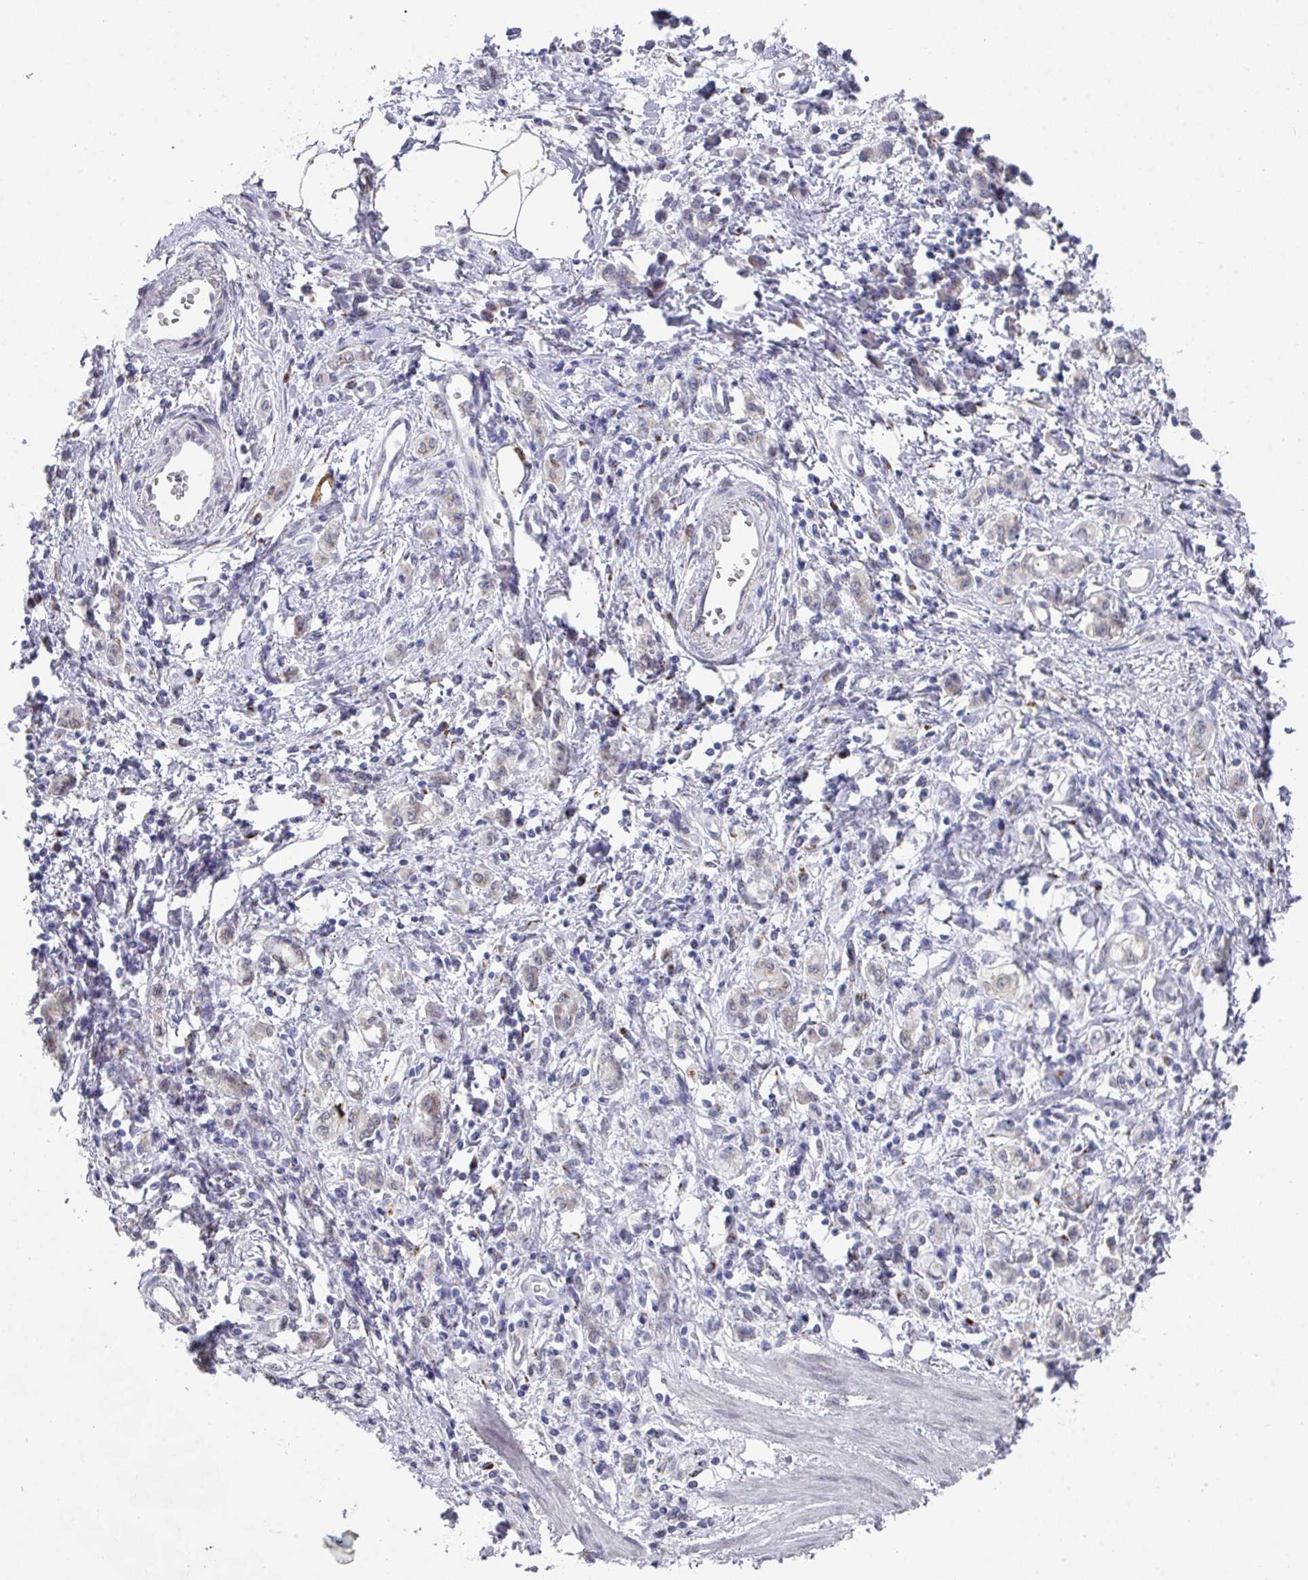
{"staining": {"intensity": "negative", "quantity": "none", "location": "none"}, "tissue": "stomach cancer", "cell_type": "Tumor cells", "image_type": "cancer", "snomed": [{"axis": "morphology", "description": "Adenocarcinoma, NOS"}, {"axis": "topography", "description": "Stomach"}], "caption": "Tumor cells are negative for brown protein staining in stomach adenocarcinoma.", "gene": "VKORC1L1", "patient": {"sex": "male", "age": 77}}